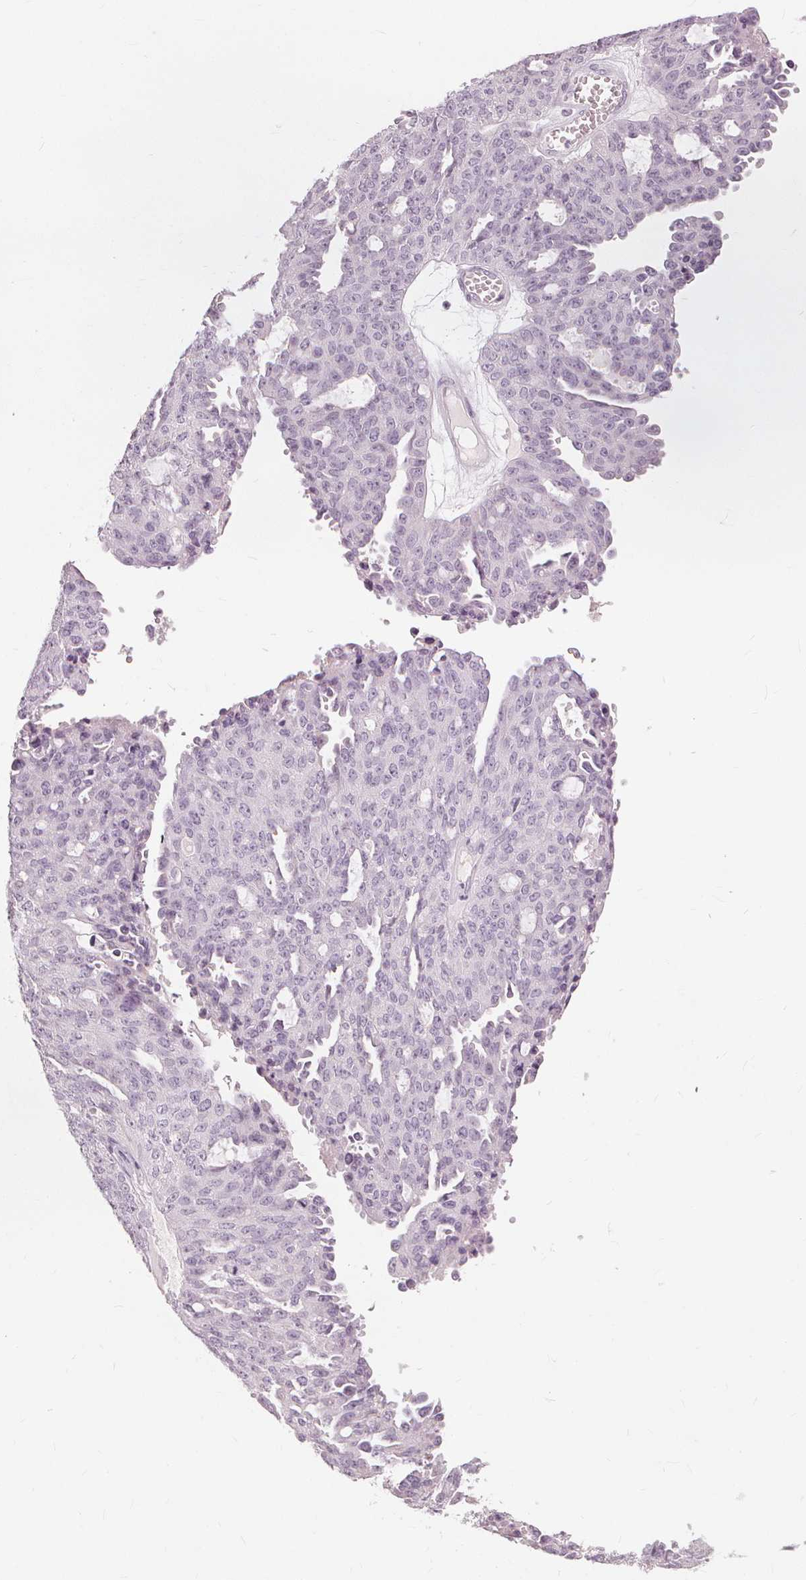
{"staining": {"intensity": "negative", "quantity": "none", "location": "none"}, "tissue": "ovarian cancer", "cell_type": "Tumor cells", "image_type": "cancer", "snomed": [{"axis": "morphology", "description": "Cystadenocarcinoma, serous, NOS"}, {"axis": "topography", "description": "Ovary"}], "caption": "Immunohistochemical staining of ovarian serous cystadenocarcinoma demonstrates no significant positivity in tumor cells.", "gene": "SFTPD", "patient": {"sex": "female", "age": 71}}